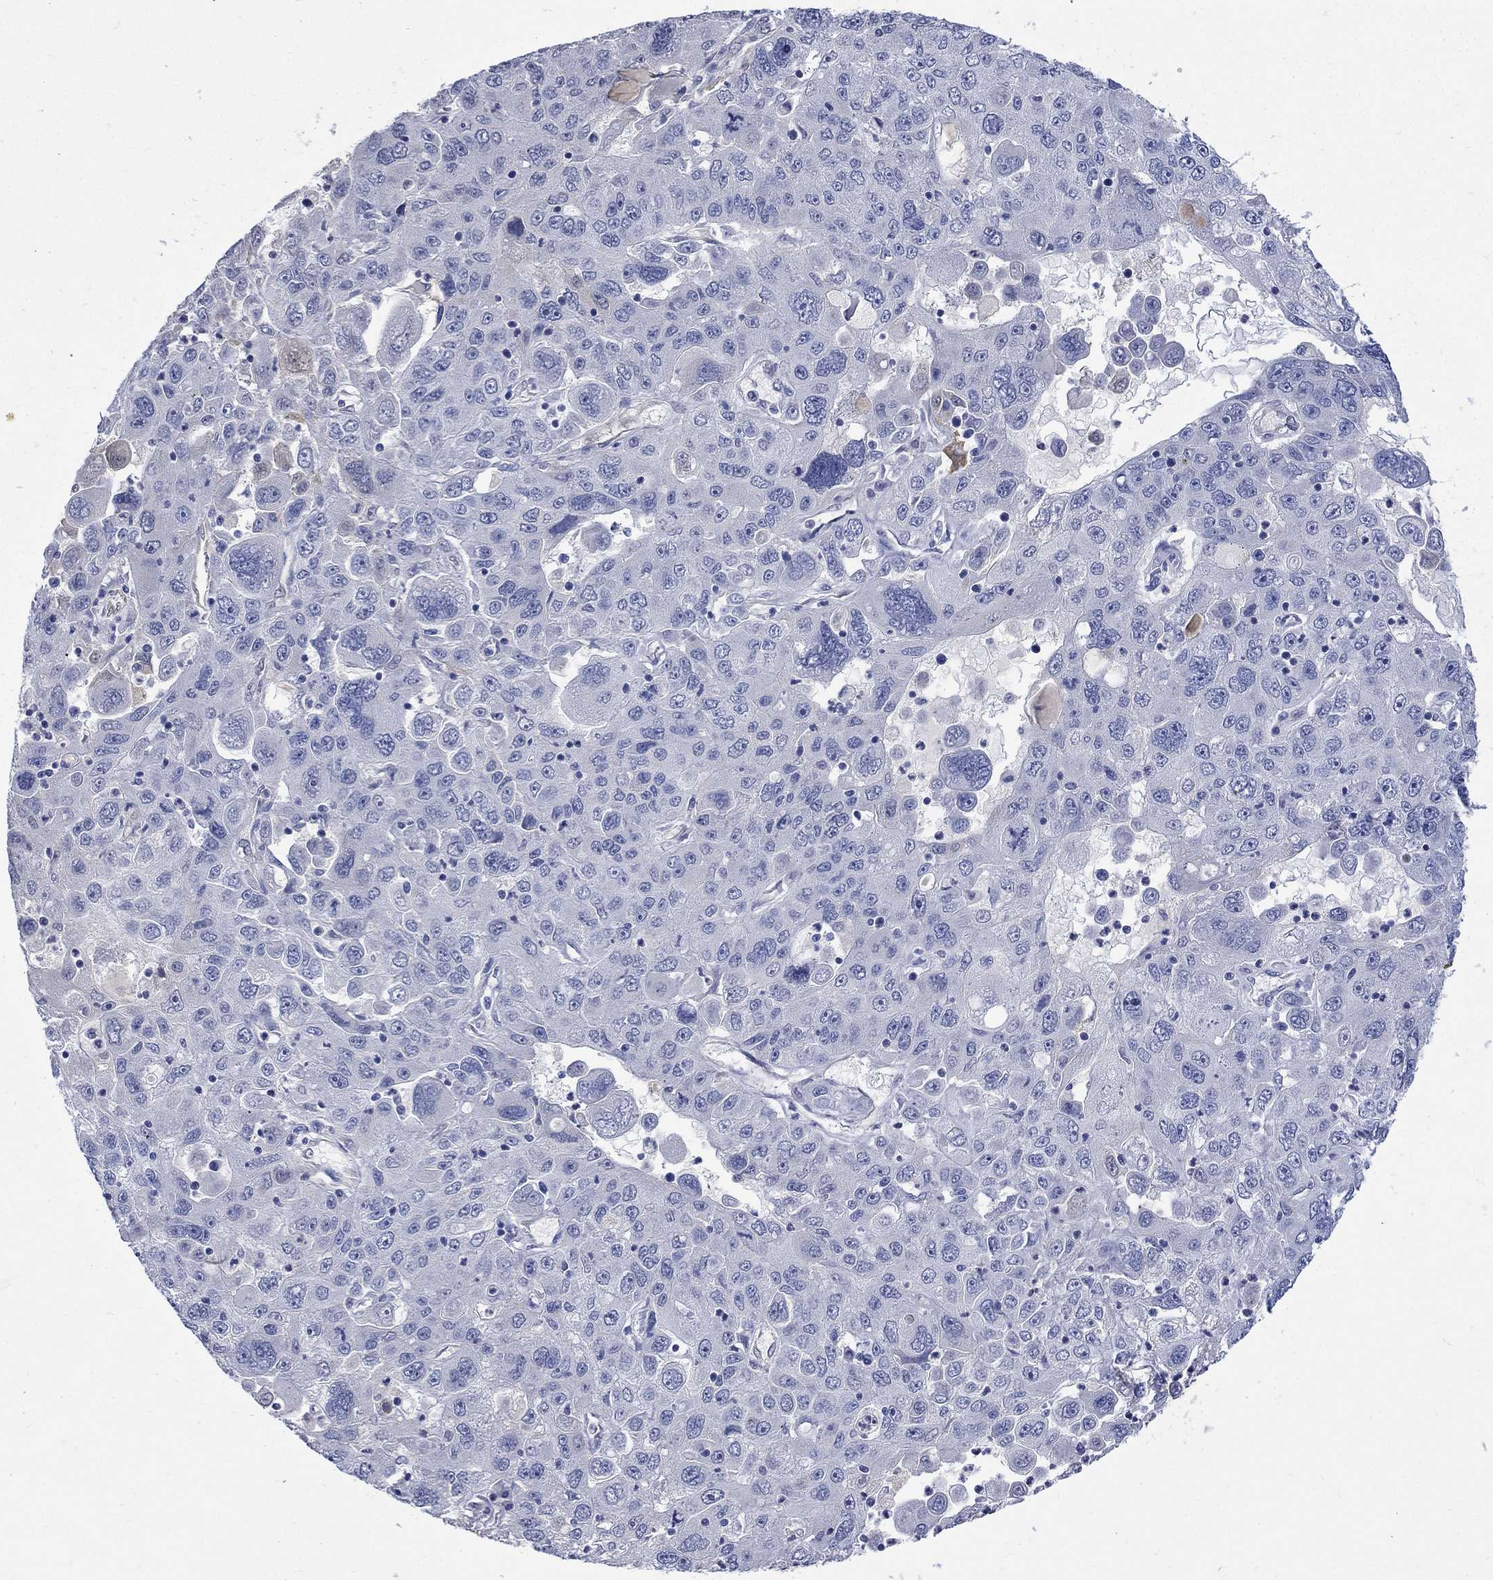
{"staining": {"intensity": "negative", "quantity": "none", "location": "none"}, "tissue": "stomach cancer", "cell_type": "Tumor cells", "image_type": "cancer", "snomed": [{"axis": "morphology", "description": "Adenocarcinoma, NOS"}, {"axis": "topography", "description": "Stomach"}], "caption": "Tumor cells are negative for protein expression in human stomach adenocarcinoma.", "gene": "TGM2", "patient": {"sex": "male", "age": 56}}